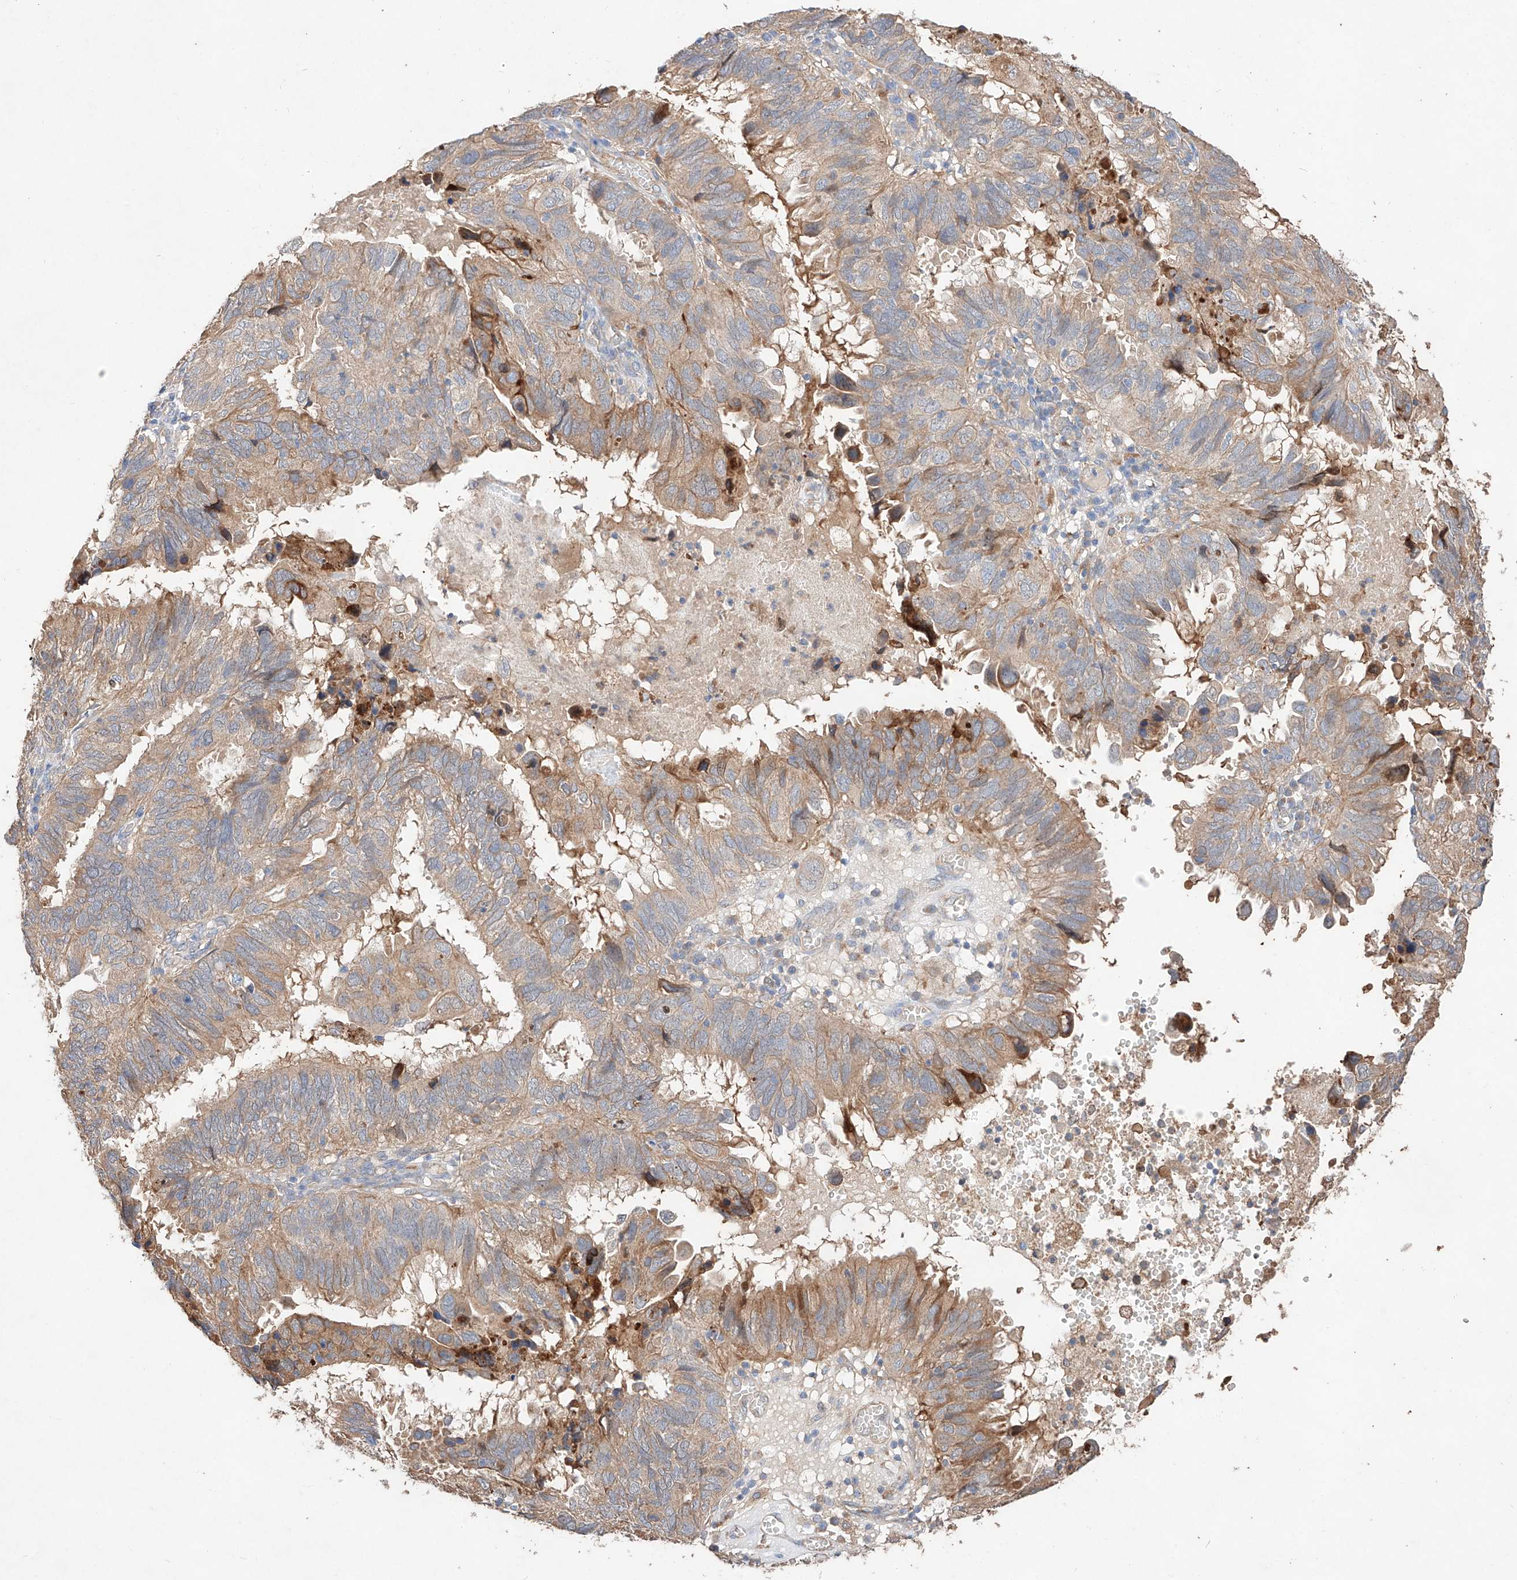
{"staining": {"intensity": "weak", "quantity": "25%-75%", "location": "cytoplasmic/membranous"}, "tissue": "endometrial cancer", "cell_type": "Tumor cells", "image_type": "cancer", "snomed": [{"axis": "morphology", "description": "Adenocarcinoma, NOS"}, {"axis": "topography", "description": "Uterus"}], "caption": "A micrograph showing weak cytoplasmic/membranous positivity in about 25%-75% of tumor cells in endometrial cancer, as visualized by brown immunohistochemical staining.", "gene": "C6orf62", "patient": {"sex": "female", "age": 77}}